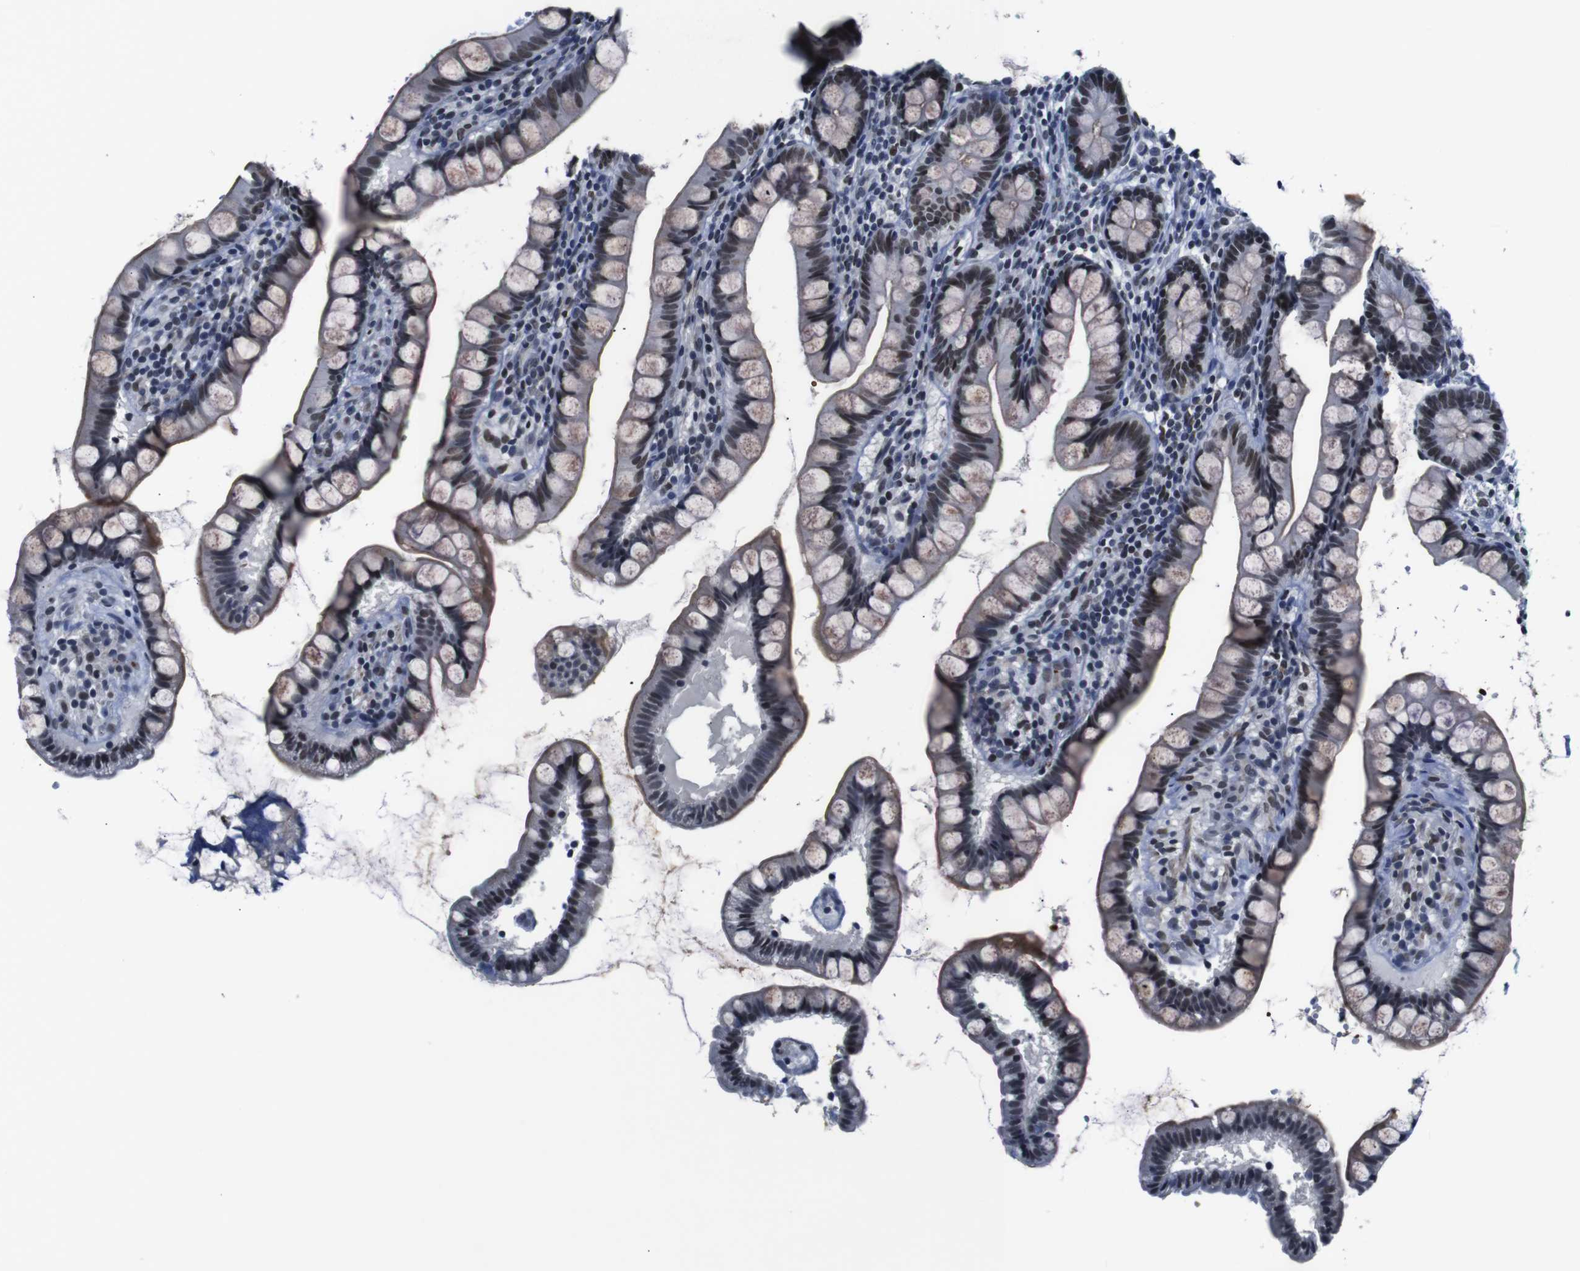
{"staining": {"intensity": "moderate", "quantity": "25%-75%", "location": "cytoplasmic/membranous,nuclear"}, "tissue": "small intestine", "cell_type": "Glandular cells", "image_type": "normal", "snomed": [{"axis": "morphology", "description": "Normal tissue, NOS"}, {"axis": "topography", "description": "Small intestine"}], "caption": "A brown stain highlights moderate cytoplasmic/membranous,nuclear expression of a protein in glandular cells of normal small intestine. Using DAB (3,3'-diaminobenzidine) (brown) and hematoxylin (blue) stains, captured at high magnification using brightfield microscopy.", "gene": "ILDR2", "patient": {"sex": "female", "age": 84}}